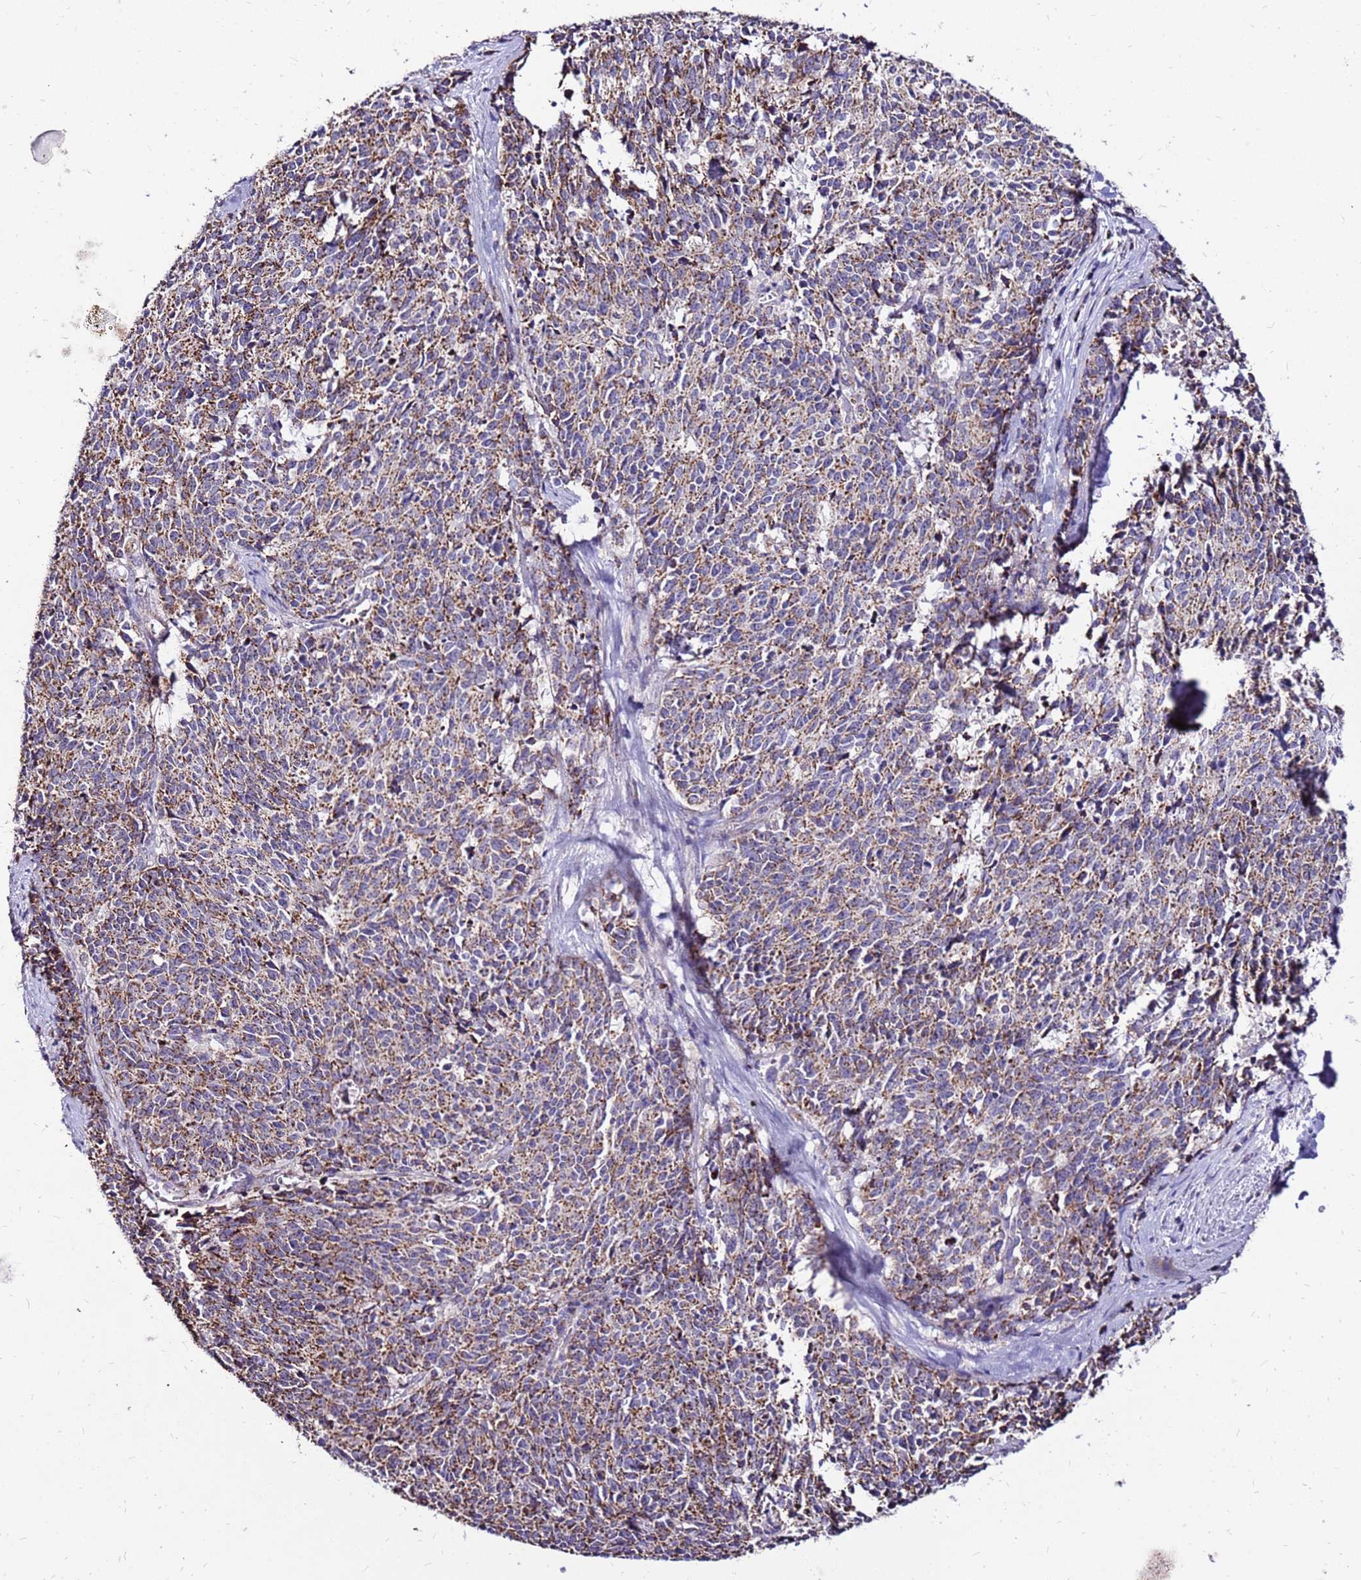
{"staining": {"intensity": "moderate", "quantity": ">75%", "location": "cytoplasmic/membranous"}, "tissue": "cervical cancer", "cell_type": "Tumor cells", "image_type": "cancer", "snomed": [{"axis": "morphology", "description": "Squamous cell carcinoma, NOS"}, {"axis": "topography", "description": "Cervix"}], "caption": "High-magnification brightfield microscopy of squamous cell carcinoma (cervical) stained with DAB (brown) and counterstained with hematoxylin (blue). tumor cells exhibit moderate cytoplasmic/membranous expression is identified in about>75% of cells.", "gene": "SPSB3", "patient": {"sex": "female", "age": 29}}